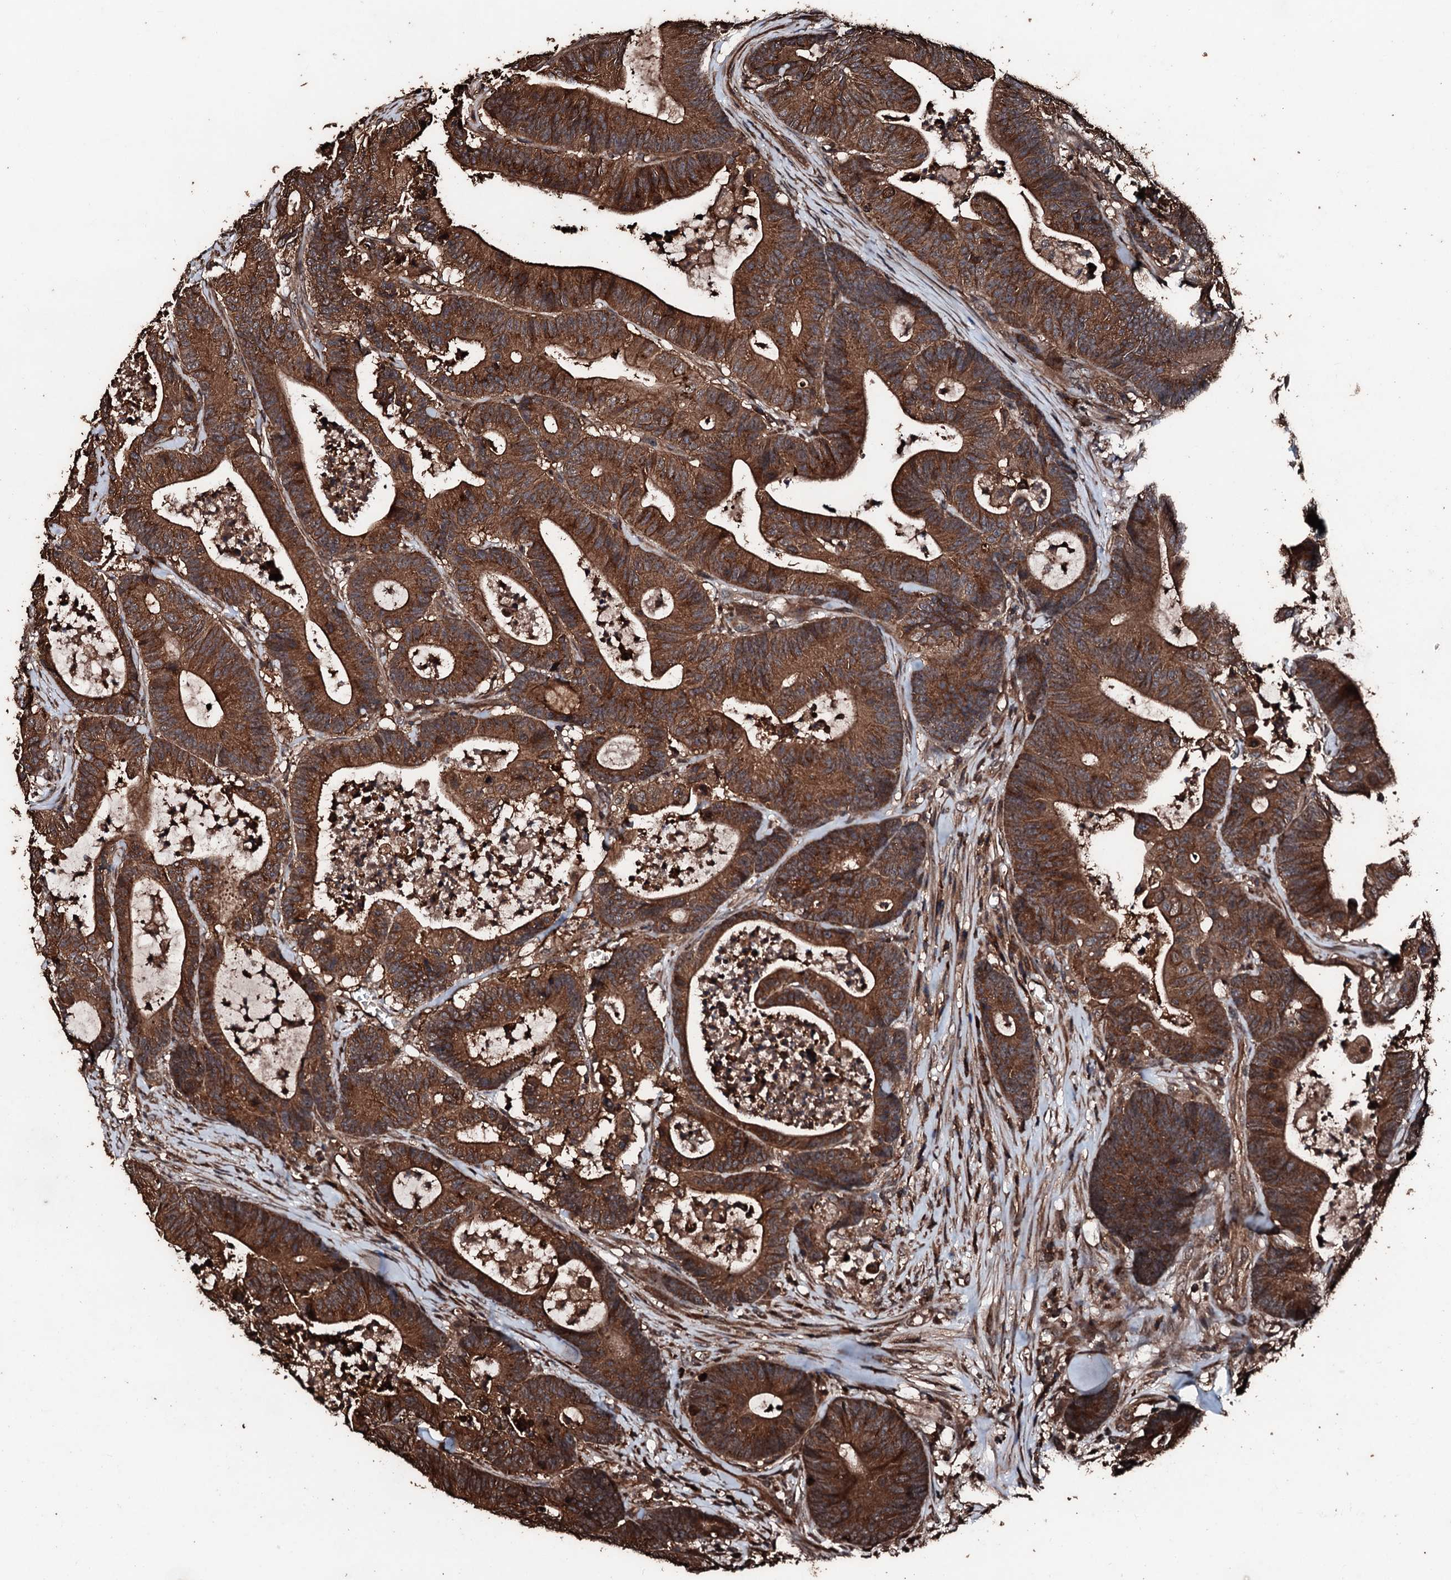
{"staining": {"intensity": "strong", "quantity": ">75%", "location": "cytoplasmic/membranous"}, "tissue": "colorectal cancer", "cell_type": "Tumor cells", "image_type": "cancer", "snomed": [{"axis": "morphology", "description": "Adenocarcinoma, NOS"}, {"axis": "topography", "description": "Colon"}], "caption": "This is a photomicrograph of IHC staining of adenocarcinoma (colorectal), which shows strong staining in the cytoplasmic/membranous of tumor cells.", "gene": "KIF18A", "patient": {"sex": "female", "age": 84}}